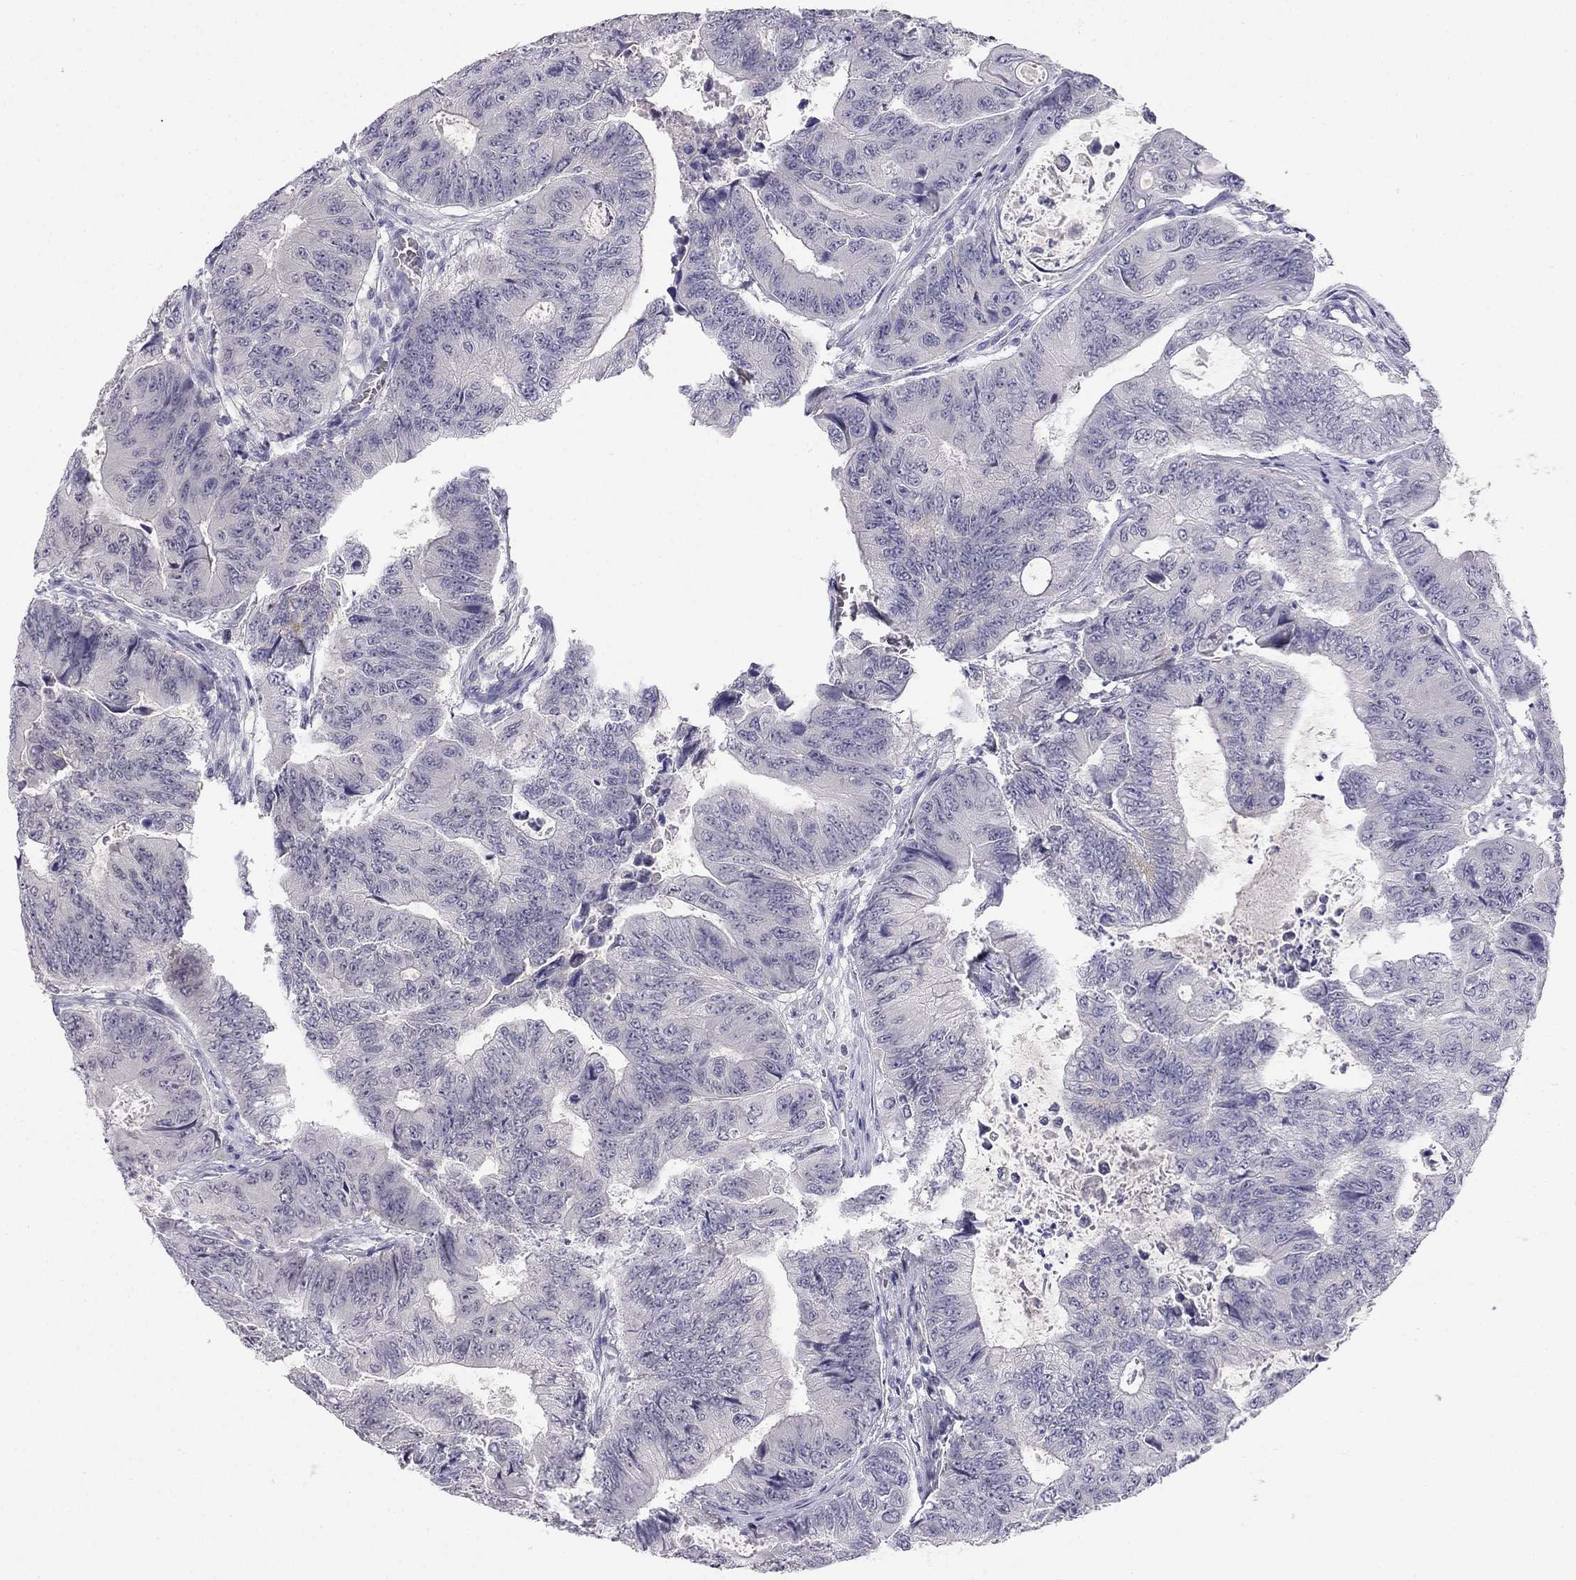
{"staining": {"intensity": "negative", "quantity": "none", "location": "none"}, "tissue": "colorectal cancer", "cell_type": "Tumor cells", "image_type": "cancer", "snomed": [{"axis": "morphology", "description": "Adenocarcinoma, NOS"}, {"axis": "topography", "description": "Colon"}], "caption": "Photomicrograph shows no protein staining in tumor cells of colorectal adenocarcinoma tissue.", "gene": "C16orf89", "patient": {"sex": "female", "age": 48}}